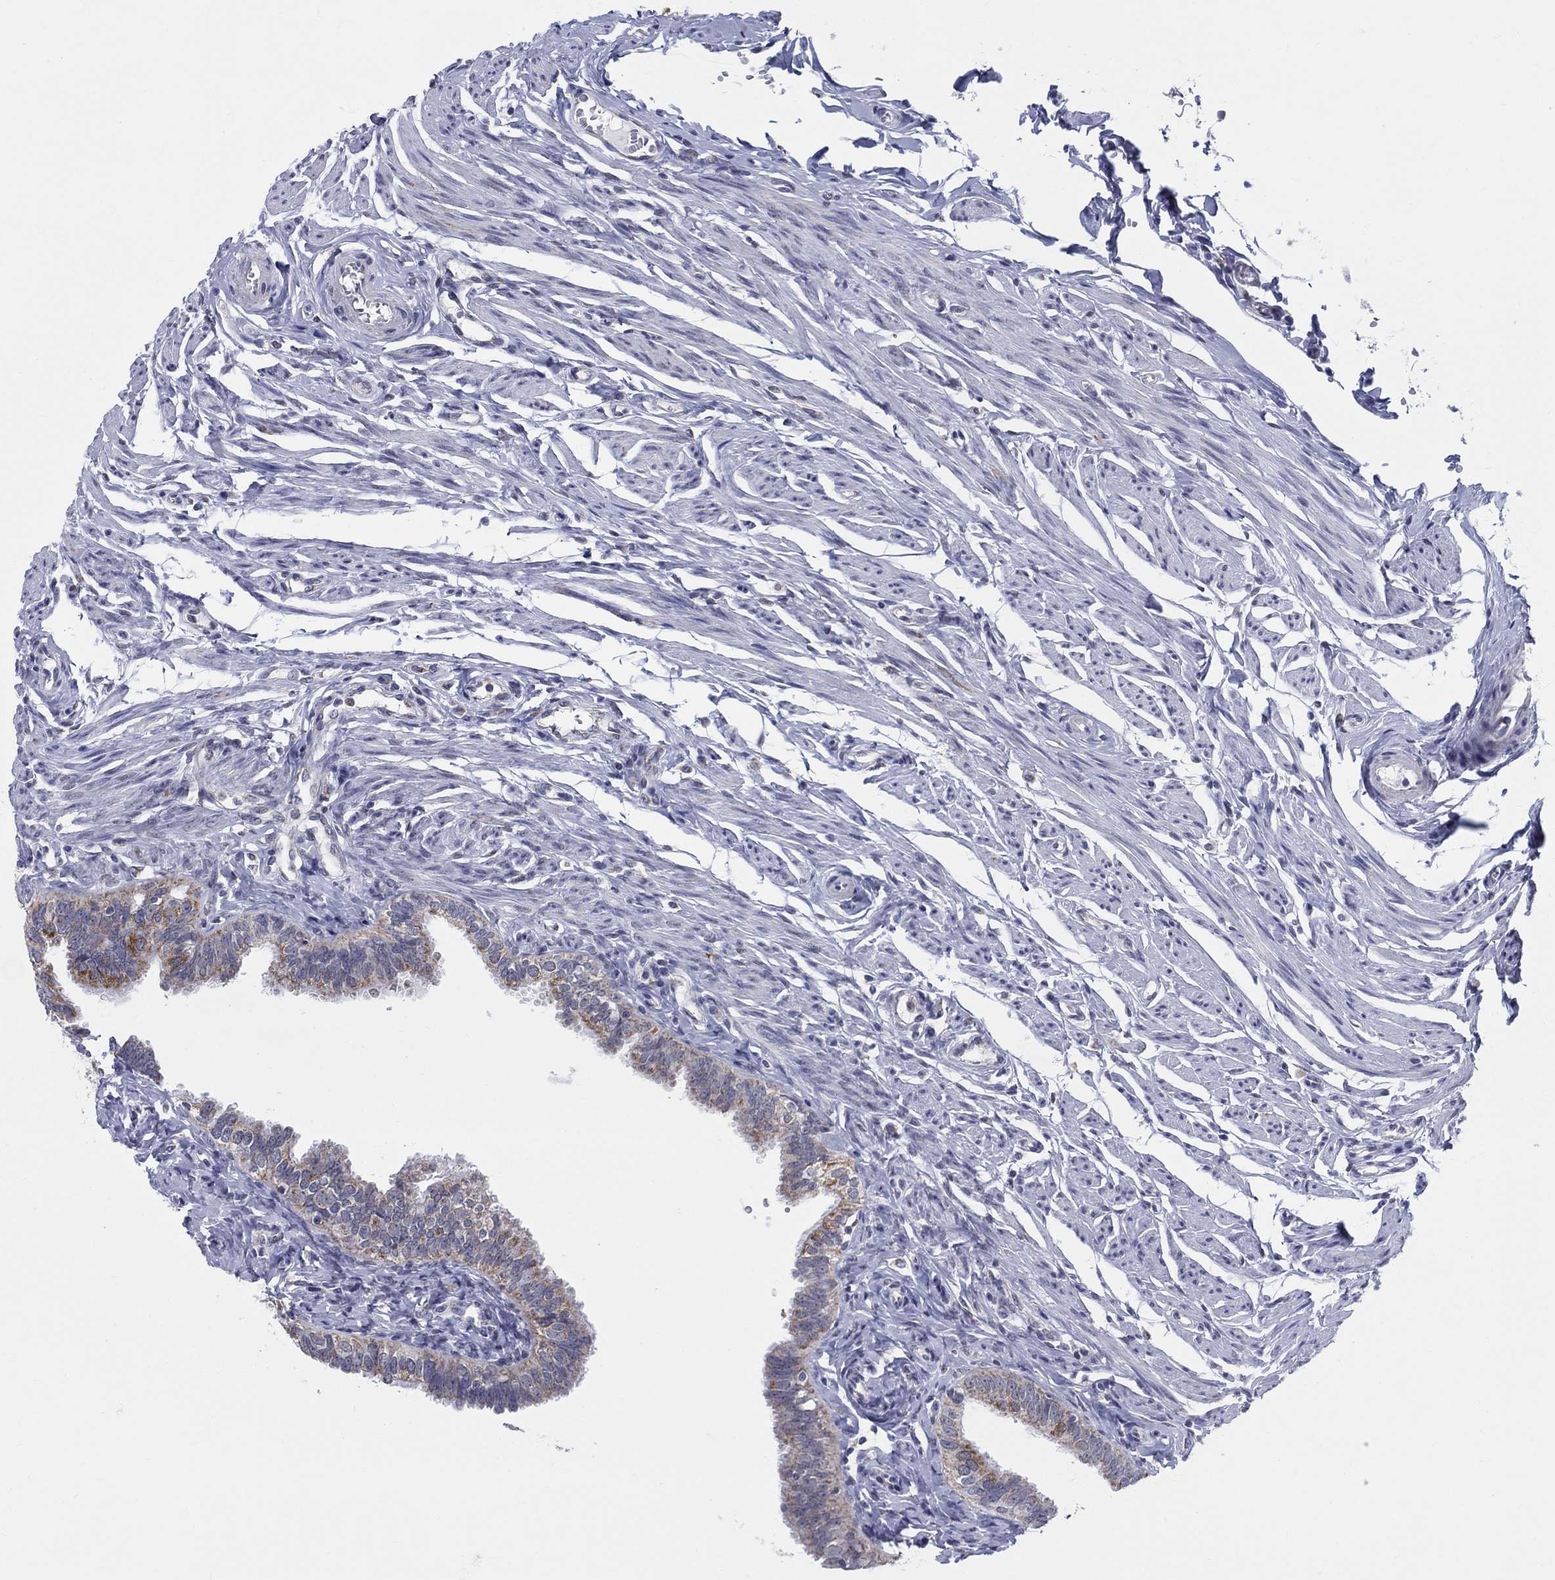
{"staining": {"intensity": "strong", "quantity": "<25%", "location": "cytoplasmic/membranous"}, "tissue": "fallopian tube", "cell_type": "Glandular cells", "image_type": "normal", "snomed": [{"axis": "morphology", "description": "Normal tissue, NOS"}, {"axis": "topography", "description": "Fallopian tube"}], "caption": "Immunohistochemistry (IHC) histopathology image of normal fallopian tube: fallopian tube stained using immunohistochemistry (IHC) displays medium levels of strong protein expression localized specifically in the cytoplasmic/membranous of glandular cells, appearing as a cytoplasmic/membranous brown color.", "gene": "KISS1R", "patient": {"sex": "female", "age": 54}}